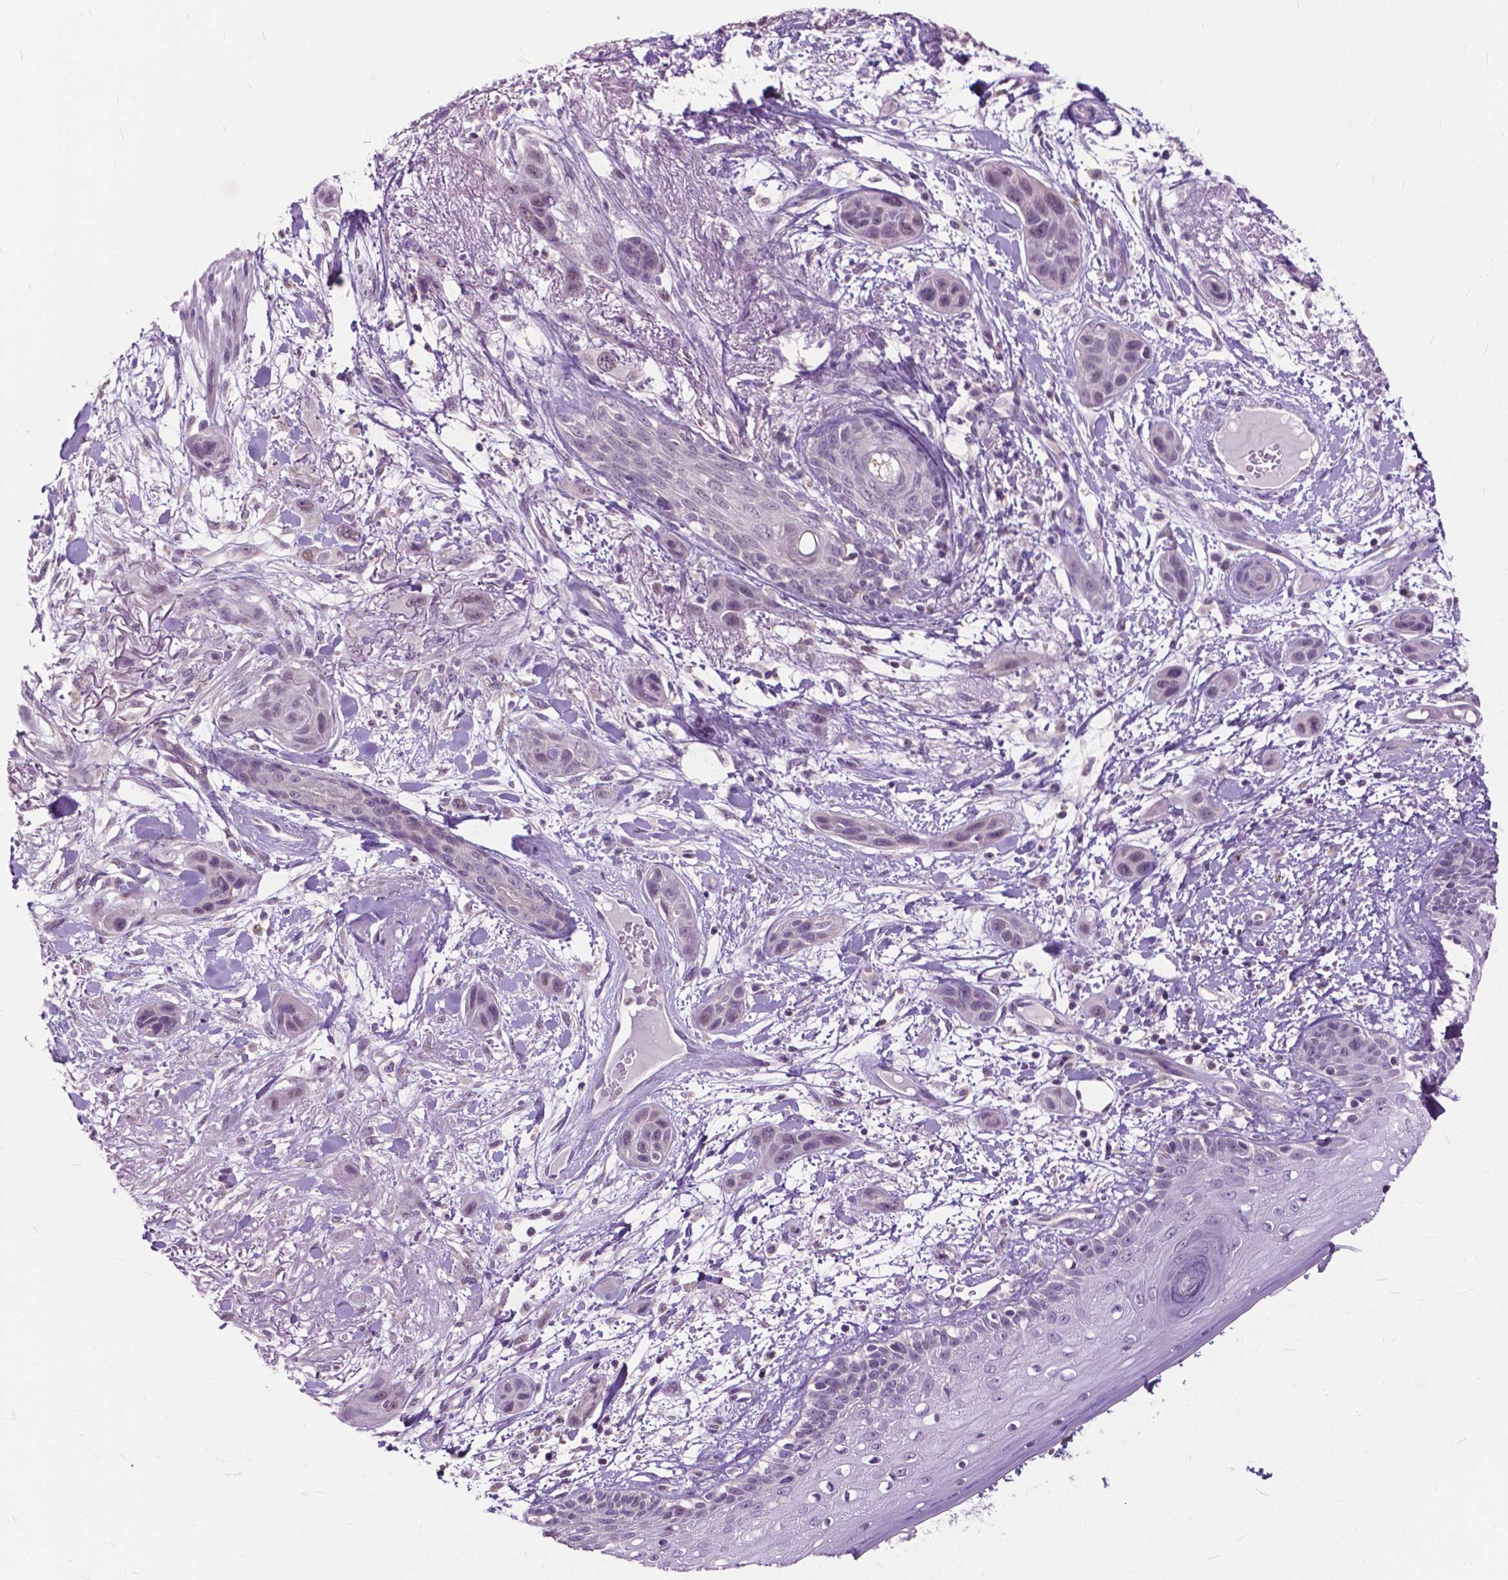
{"staining": {"intensity": "weak", "quantity": "25%-75%", "location": "nuclear"}, "tissue": "skin cancer", "cell_type": "Tumor cells", "image_type": "cancer", "snomed": [{"axis": "morphology", "description": "Squamous cell carcinoma, NOS"}, {"axis": "topography", "description": "Skin"}], "caption": "Immunohistochemistry (IHC) (DAB (3,3'-diaminobenzidine)) staining of human skin cancer (squamous cell carcinoma) exhibits weak nuclear protein expression in approximately 25%-75% of tumor cells.", "gene": "TTC9B", "patient": {"sex": "male", "age": 79}}